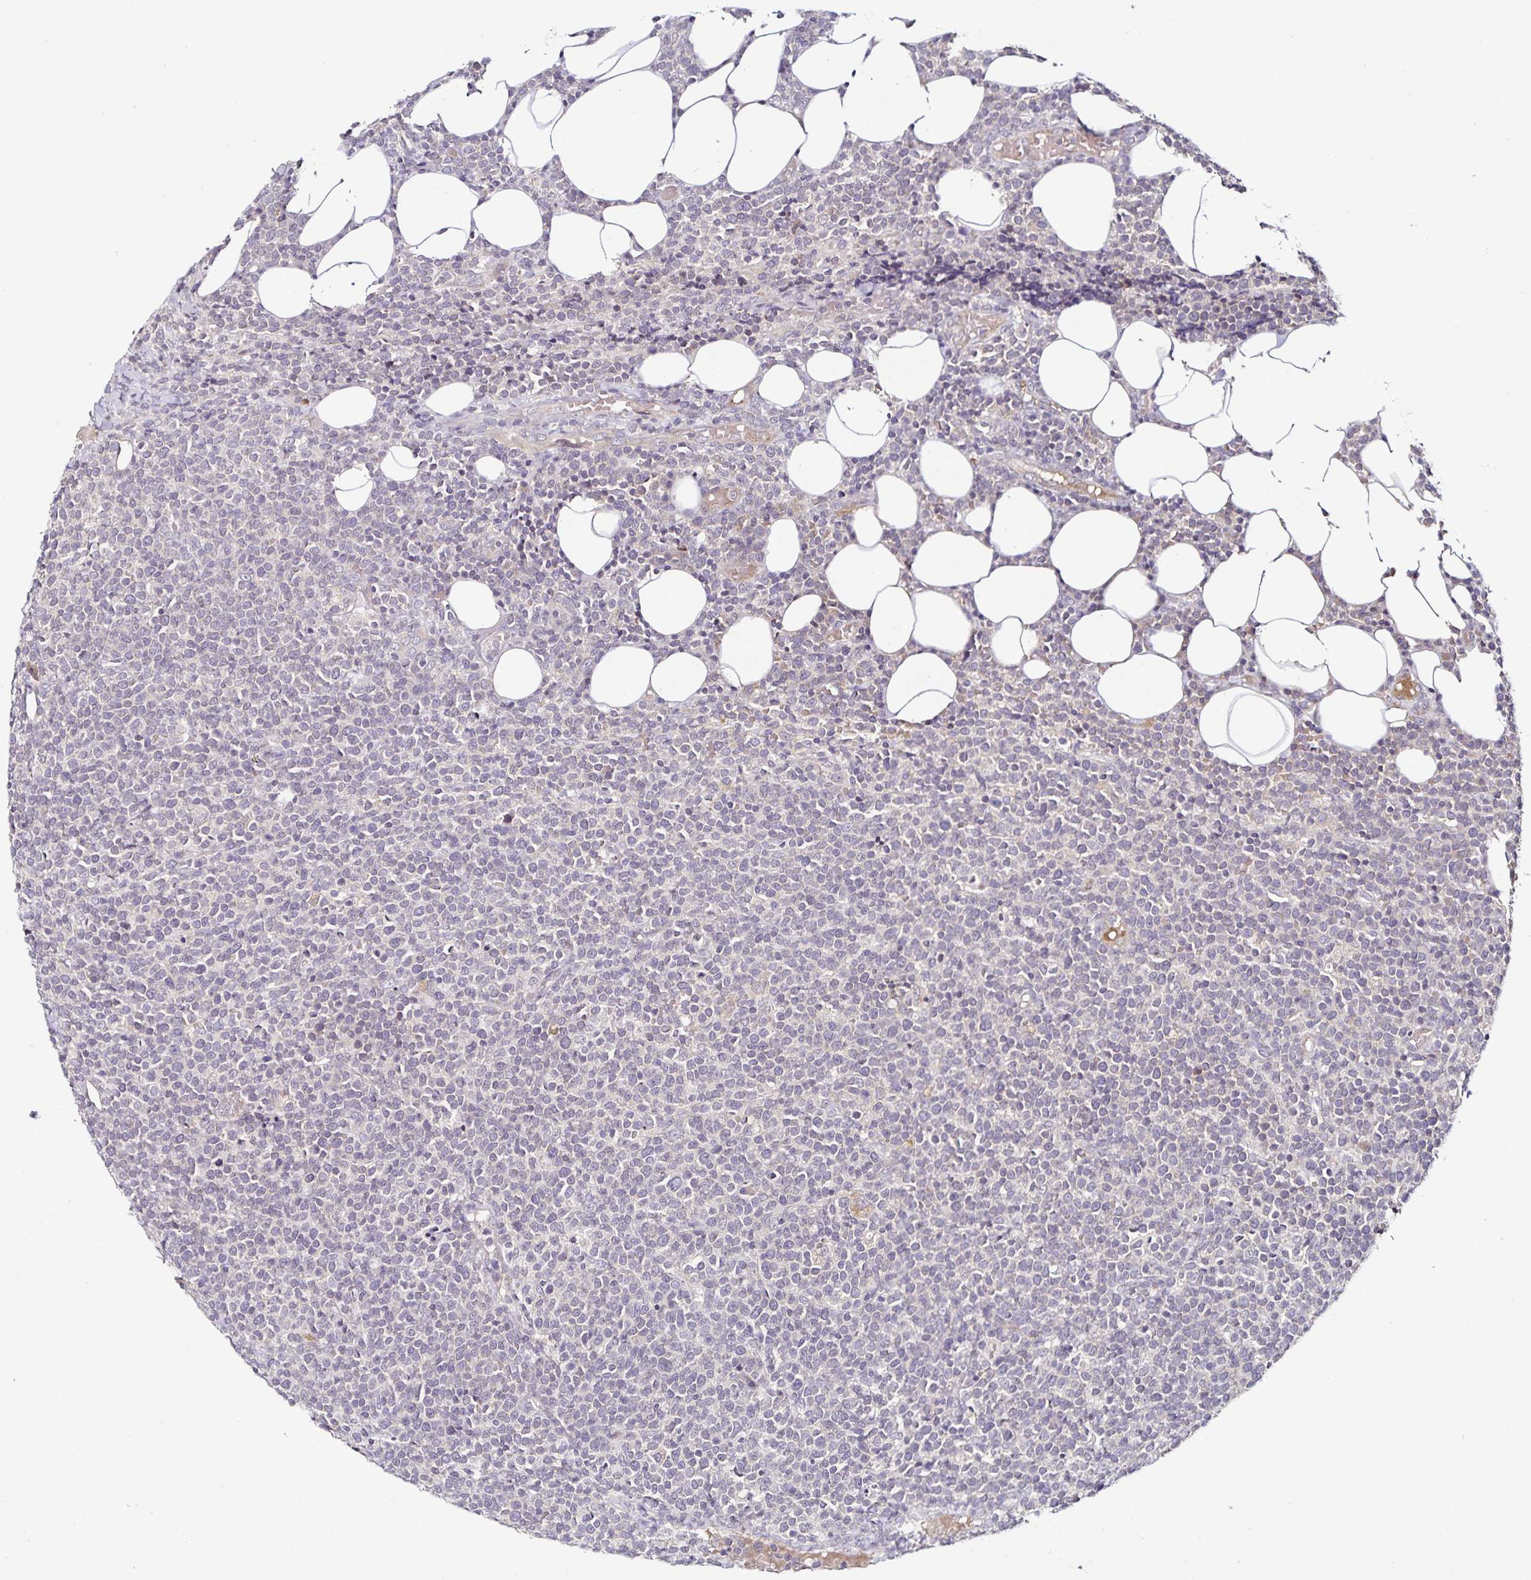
{"staining": {"intensity": "negative", "quantity": "none", "location": "none"}, "tissue": "lymphoma", "cell_type": "Tumor cells", "image_type": "cancer", "snomed": [{"axis": "morphology", "description": "Malignant lymphoma, non-Hodgkin's type, High grade"}, {"axis": "topography", "description": "Lymph node"}], "caption": "There is no significant staining in tumor cells of malignant lymphoma, non-Hodgkin's type (high-grade).", "gene": "ACSL5", "patient": {"sex": "male", "age": 61}}